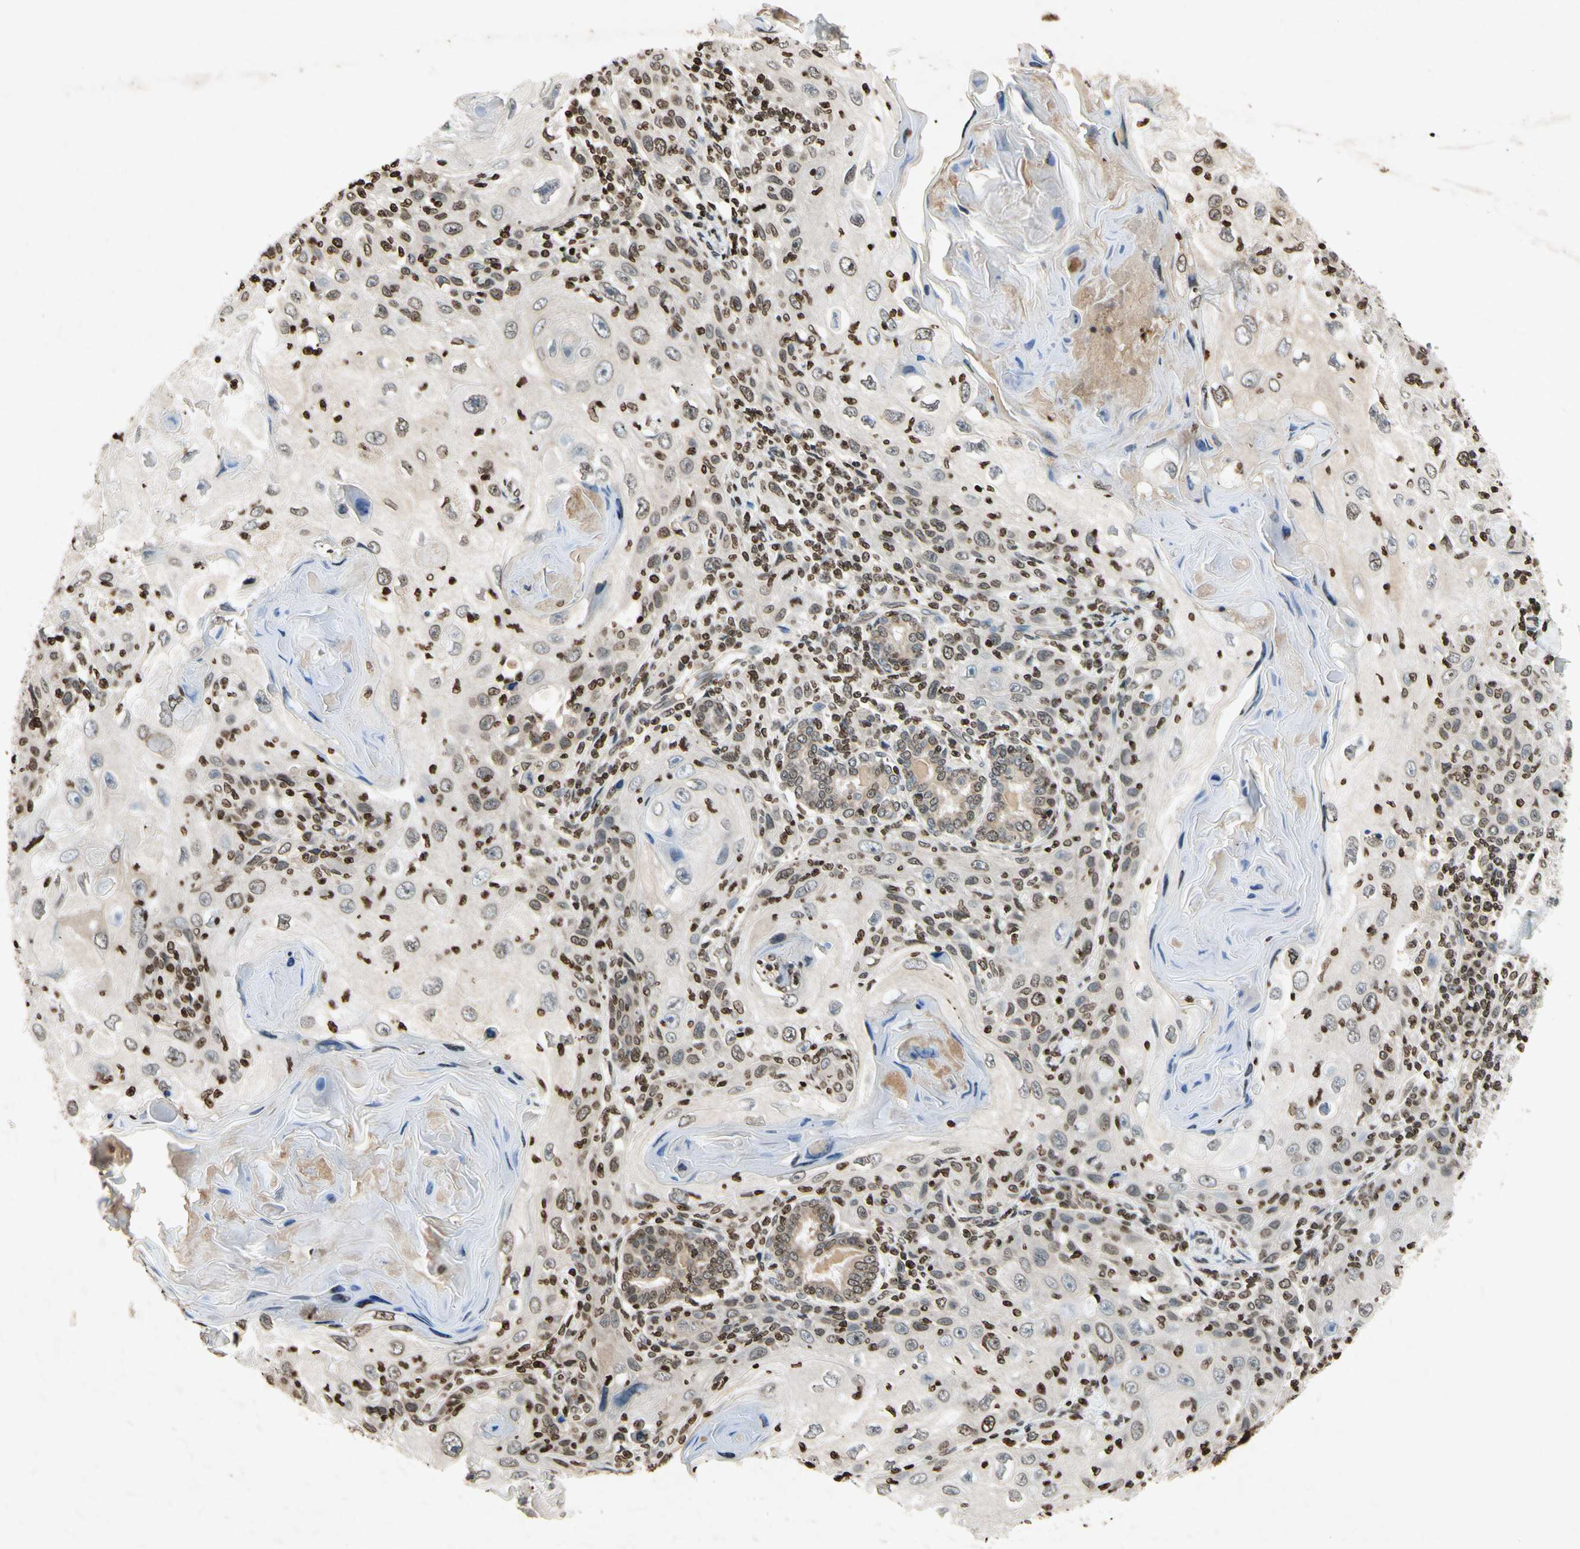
{"staining": {"intensity": "weak", "quantity": "<25%", "location": "nuclear"}, "tissue": "skin cancer", "cell_type": "Tumor cells", "image_type": "cancer", "snomed": [{"axis": "morphology", "description": "Squamous cell carcinoma, NOS"}, {"axis": "topography", "description": "Skin"}], "caption": "IHC image of neoplastic tissue: skin cancer stained with DAB displays no significant protein expression in tumor cells.", "gene": "HOXB3", "patient": {"sex": "female", "age": 88}}